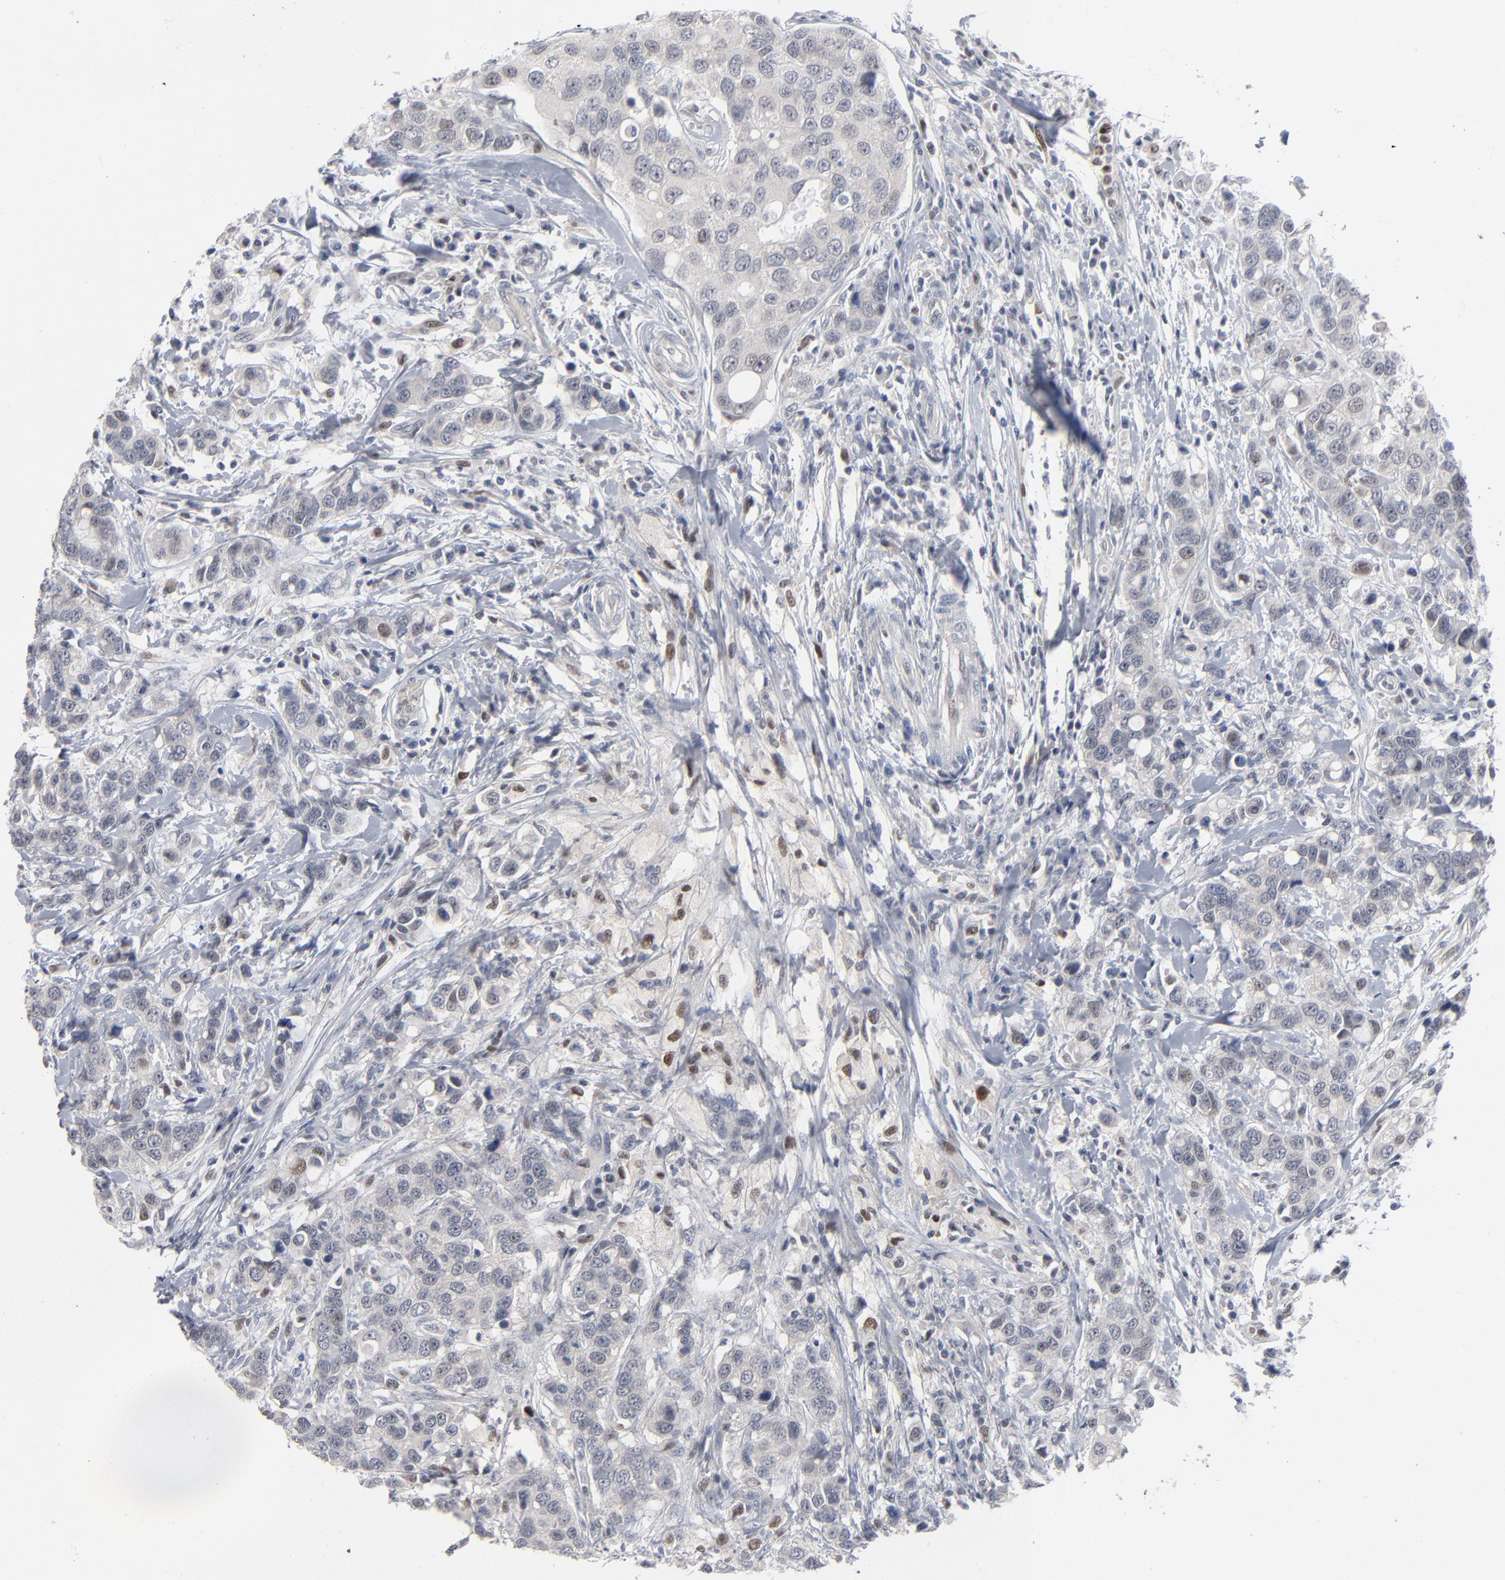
{"staining": {"intensity": "moderate", "quantity": "<25%", "location": "nuclear"}, "tissue": "breast cancer", "cell_type": "Tumor cells", "image_type": "cancer", "snomed": [{"axis": "morphology", "description": "Duct carcinoma"}, {"axis": "topography", "description": "Breast"}], "caption": "Breast cancer (invasive ductal carcinoma) was stained to show a protein in brown. There is low levels of moderate nuclear positivity in approximately <25% of tumor cells.", "gene": "FOXN2", "patient": {"sex": "female", "age": 27}}